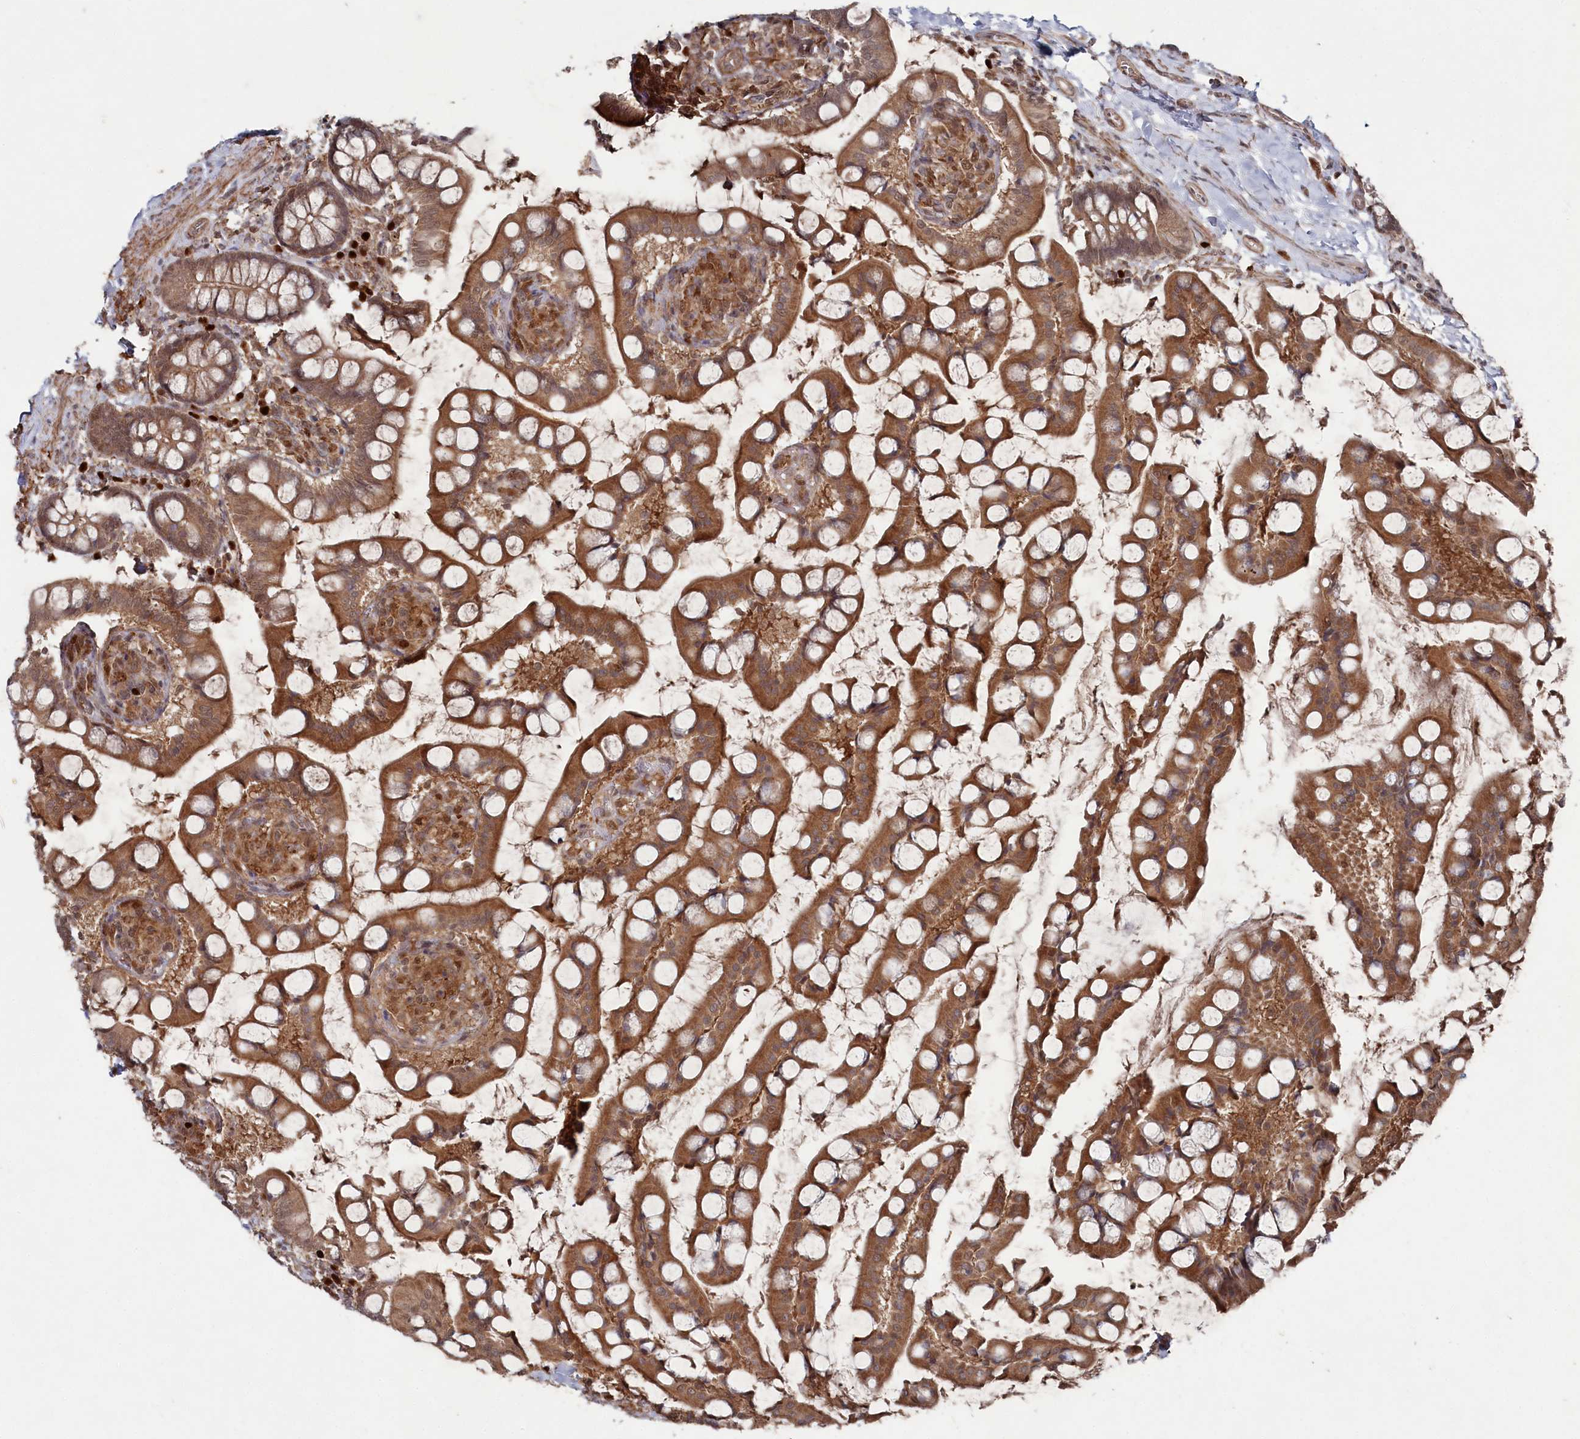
{"staining": {"intensity": "strong", "quantity": ">75%", "location": "cytoplasmic/membranous"}, "tissue": "small intestine", "cell_type": "Glandular cells", "image_type": "normal", "snomed": [{"axis": "morphology", "description": "Normal tissue, NOS"}, {"axis": "topography", "description": "Small intestine"}], "caption": "Brown immunohistochemical staining in benign human small intestine demonstrates strong cytoplasmic/membranous positivity in approximately >75% of glandular cells.", "gene": "BORCS7", "patient": {"sex": "male", "age": 52}}